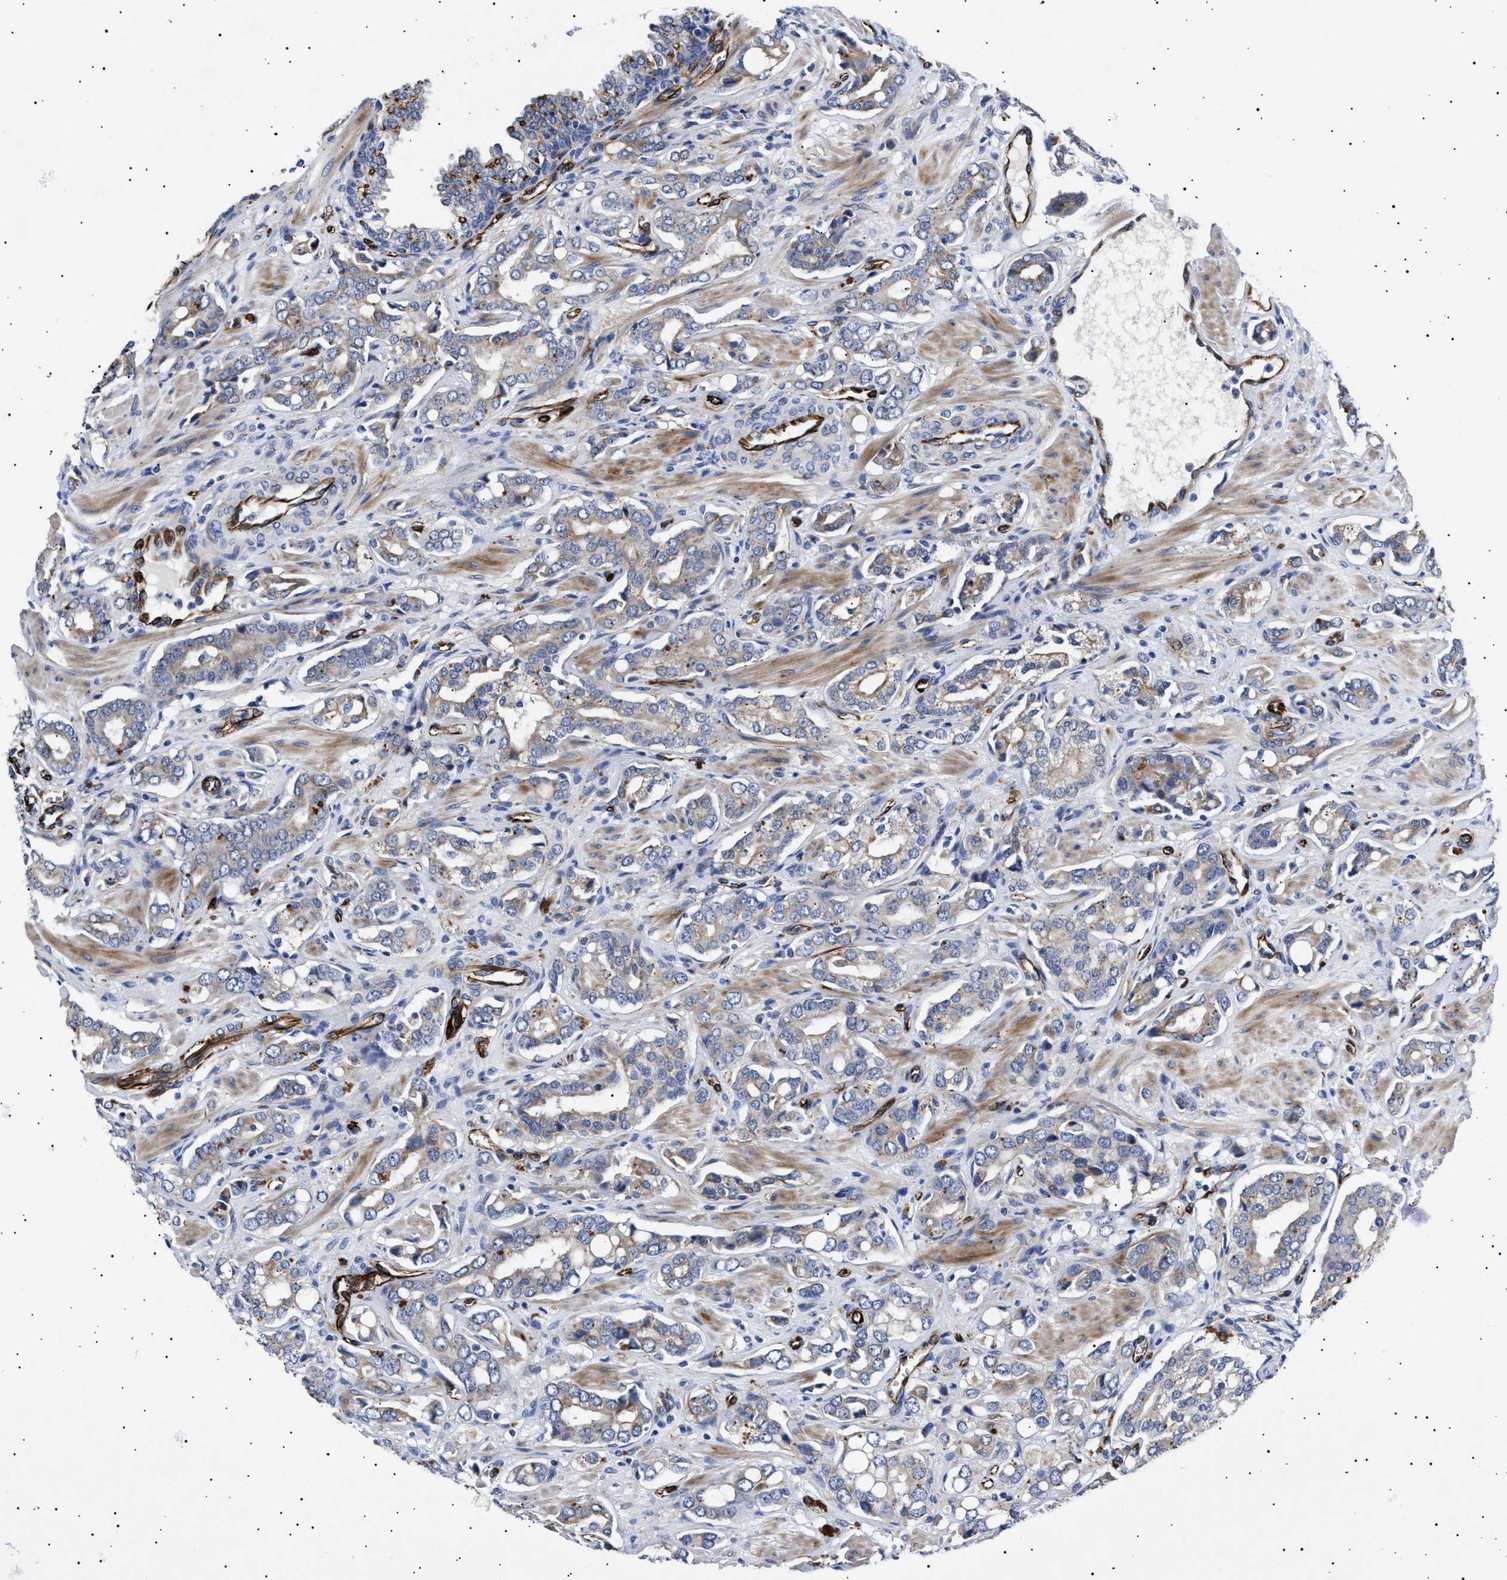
{"staining": {"intensity": "weak", "quantity": "<25%", "location": "cytoplasmic/membranous"}, "tissue": "prostate cancer", "cell_type": "Tumor cells", "image_type": "cancer", "snomed": [{"axis": "morphology", "description": "Adenocarcinoma, High grade"}, {"axis": "topography", "description": "Prostate"}], "caption": "Immunohistochemistry (IHC) histopathology image of prostate cancer stained for a protein (brown), which reveals no staining in tumor cells.", "gene": "OLFML2A", "patient": {"sex": "male", "age": 52}}